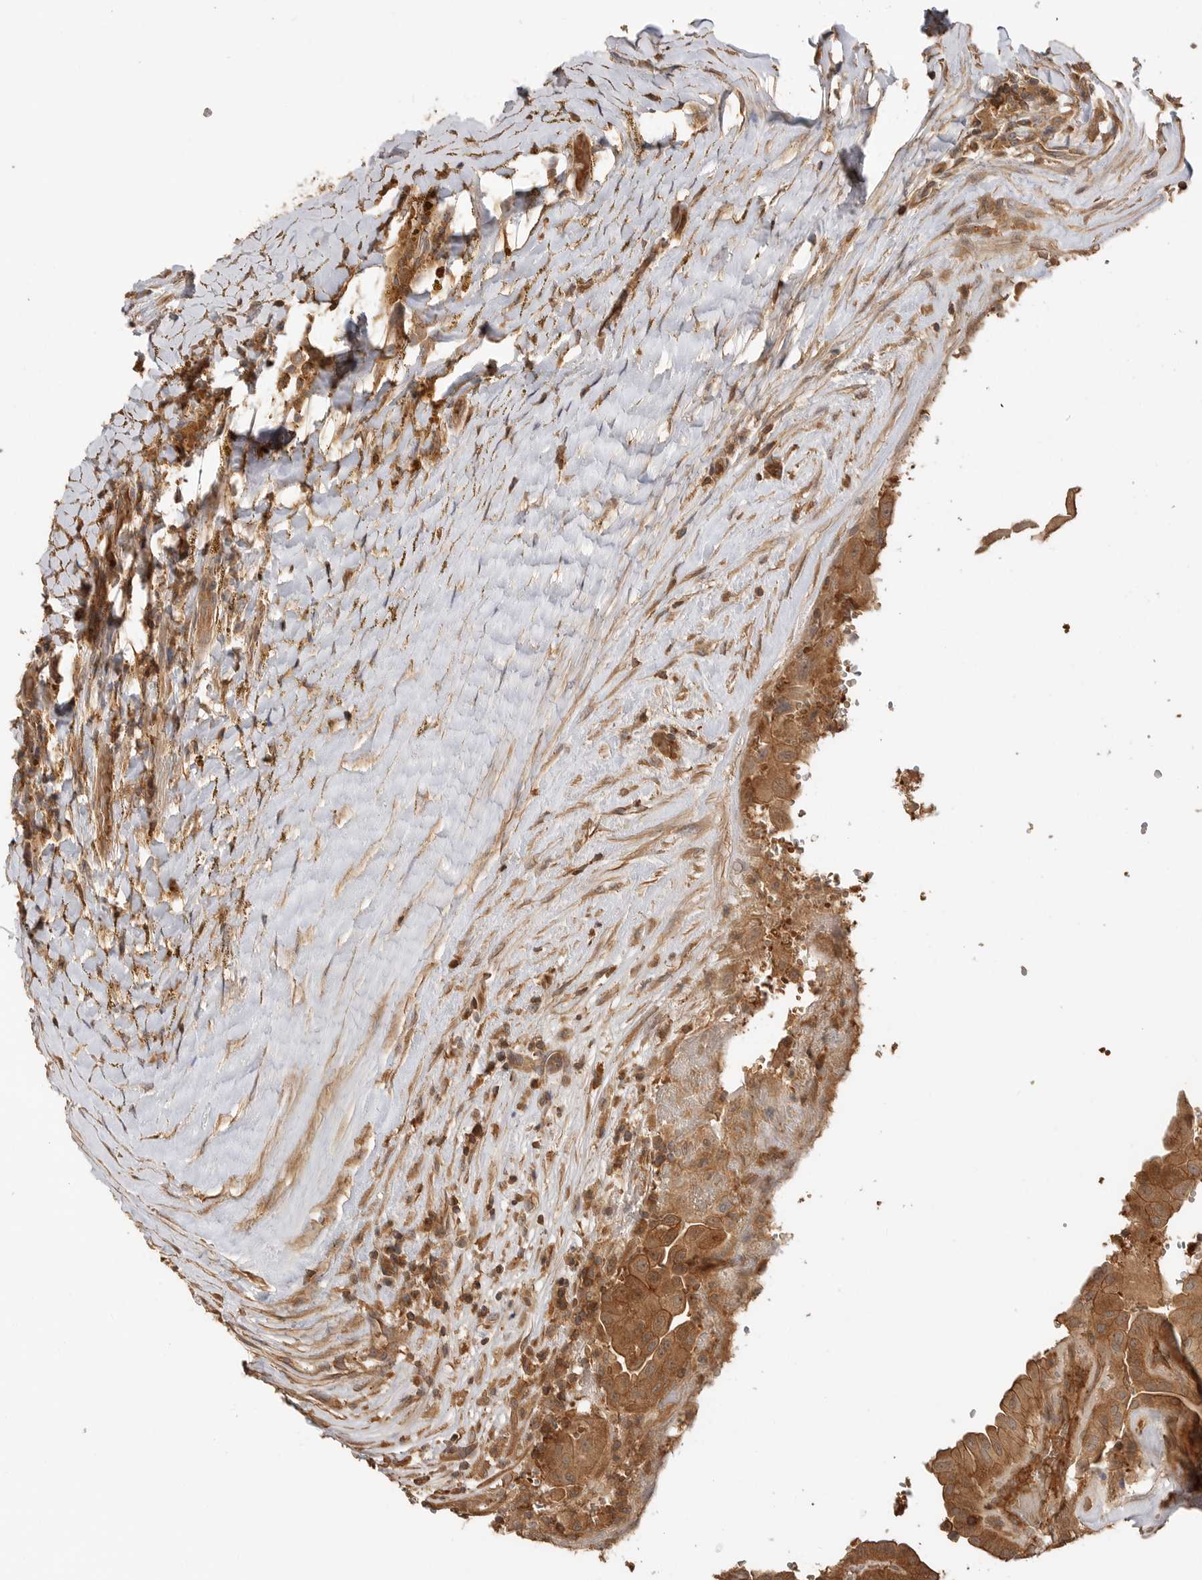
{"staining": {"intensity": "strong", "quantity": ">75%", "location": "cytoplasmic/membranous"}, "tissue": "thyroid cancer", "cell_type": "Tumor cells", "image_type": "cancer", "snomed": [{"axis": "morphology", "description": "Papillary adenocarcinoma, NOS"}, {"axis": "topography", "description": "Thyroid gland"}], "caption": "The image shows a brown stain indicating the presence of a protein in the cytoplasmic/membranous of tumor cells in papillary adenocarcinoma (thyroid).", "gene": "CLDN12", "patient": {"sex": "male", "age": 77}}